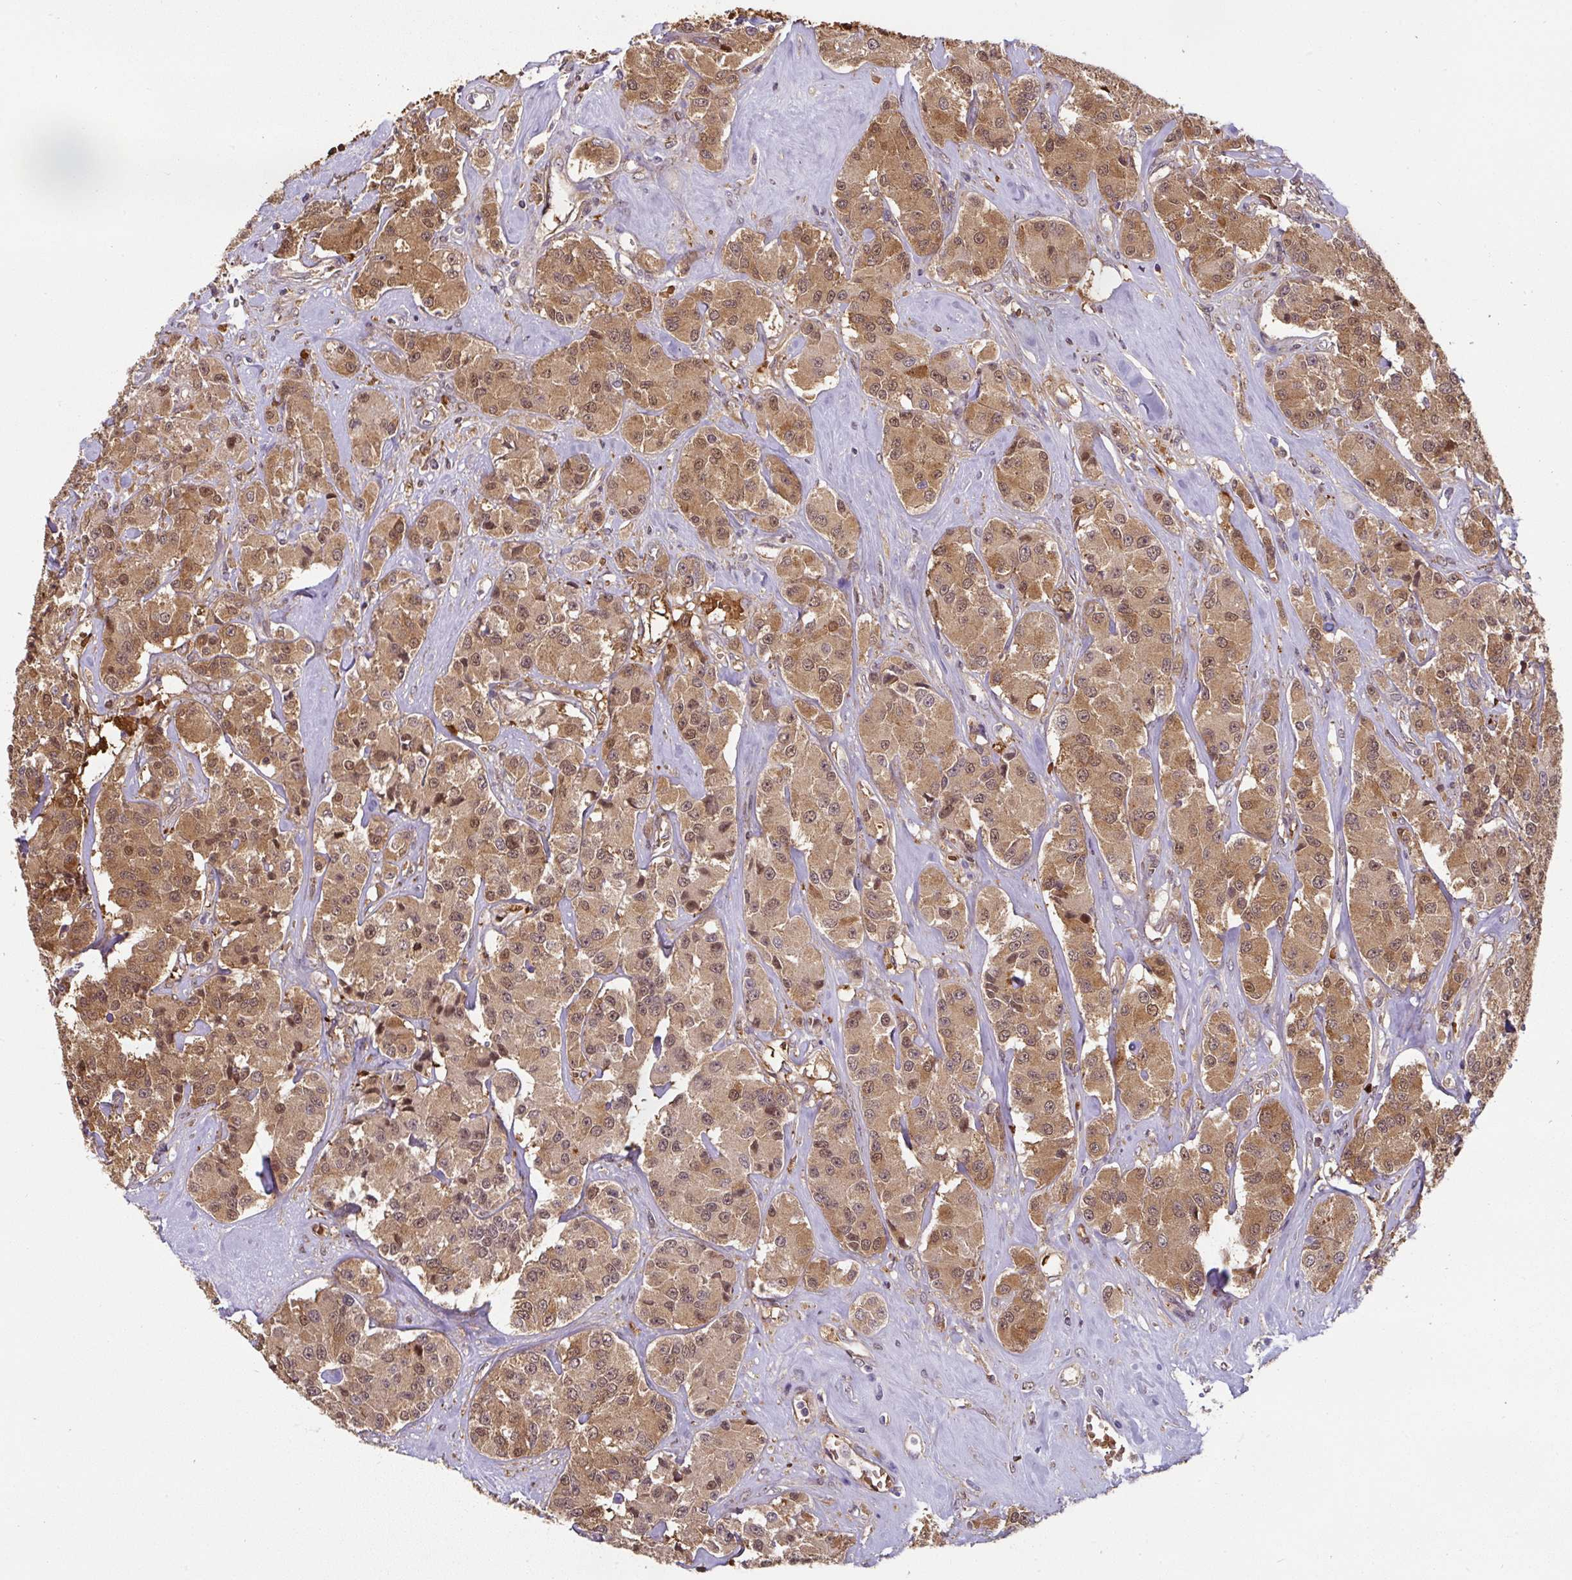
{"staining": {"intensity": "moderate", "quantity": ">75%", "location": "cytoplasmic/membranous,nuclear"}, "tissue": "carcinoid", "cell_type": "Tumor cells", "image_type": "cancer", "snomed": [{"axis": "morphology", "description": "Carcinoid, malignant, NOS"}, {"axis": "topography", "description": "Pancreas"}], "caption": "IHC photomicrograph of neoplastic tissue: malignant carcinoid stained using immunohistochemistry displays medium levels of moderate protein expression localized specifically in the cytoplasmic/membranous and nuclear of tumor cells, appearing as a cytoplasmic/membranous and nuclear brown color.", "gene": "ST13", "patient": {"sex": "male", "age": 41}}